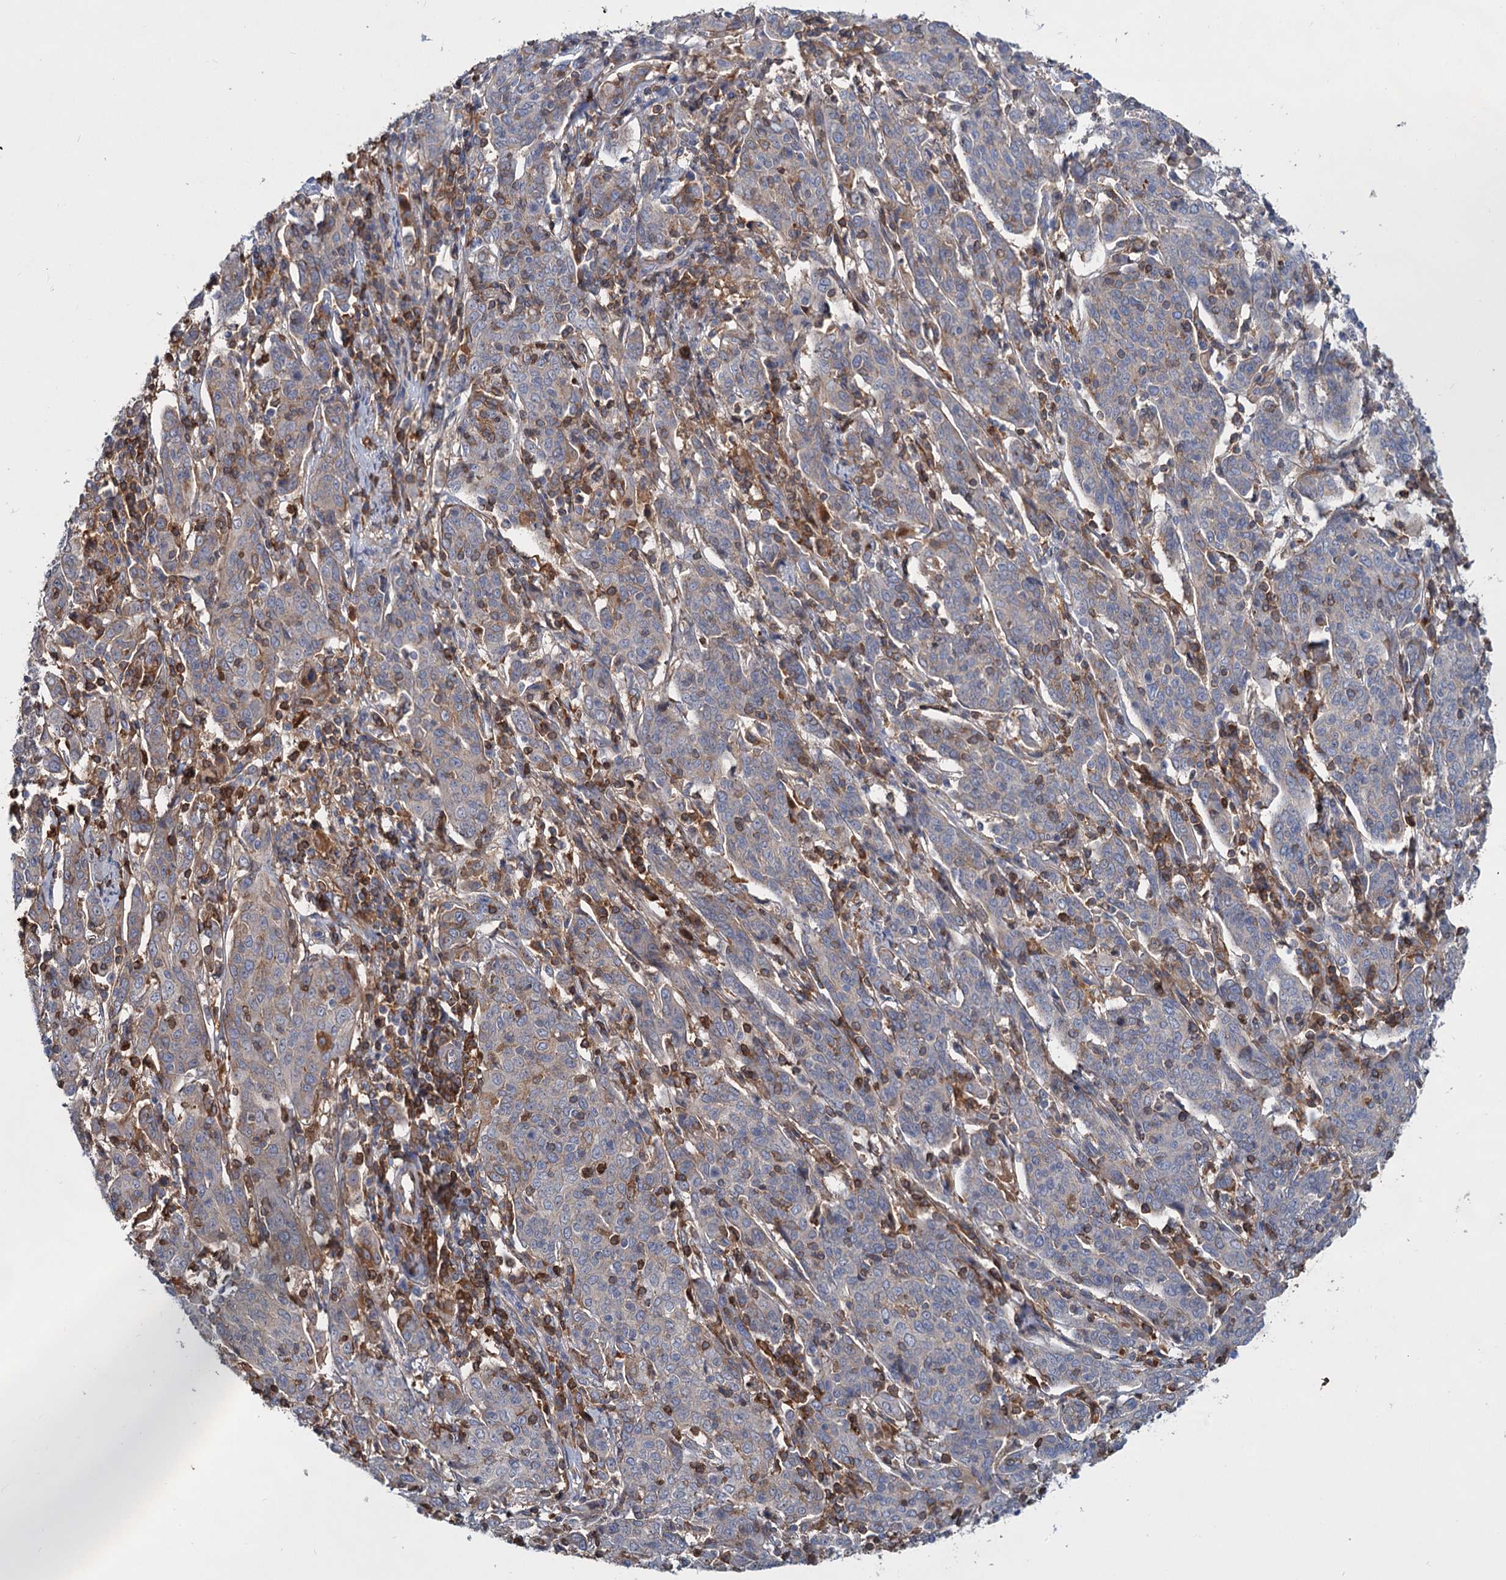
{"staining": {"intensity": "weak", "quantity": "<25%", "location": "cytoplasmic/membranous"}, "tissue": "cervical cancer", "cell_type": "Tumor cells", "image_type": "cancer", "snomed": [{"axis": "morphology", "description": "Squamous cell carcinoma, NOS"}, {"axis": "topography", "description": "Cervix"}], "caption": "DAB (3,3'-diaminobenzidine) immunohistochemical staining of squamous cell carcinoma (cervical) exhibits no significant expression in tumor cells.", "gene": "CHRD", "patient": {"sex": "female", "age": 67}}